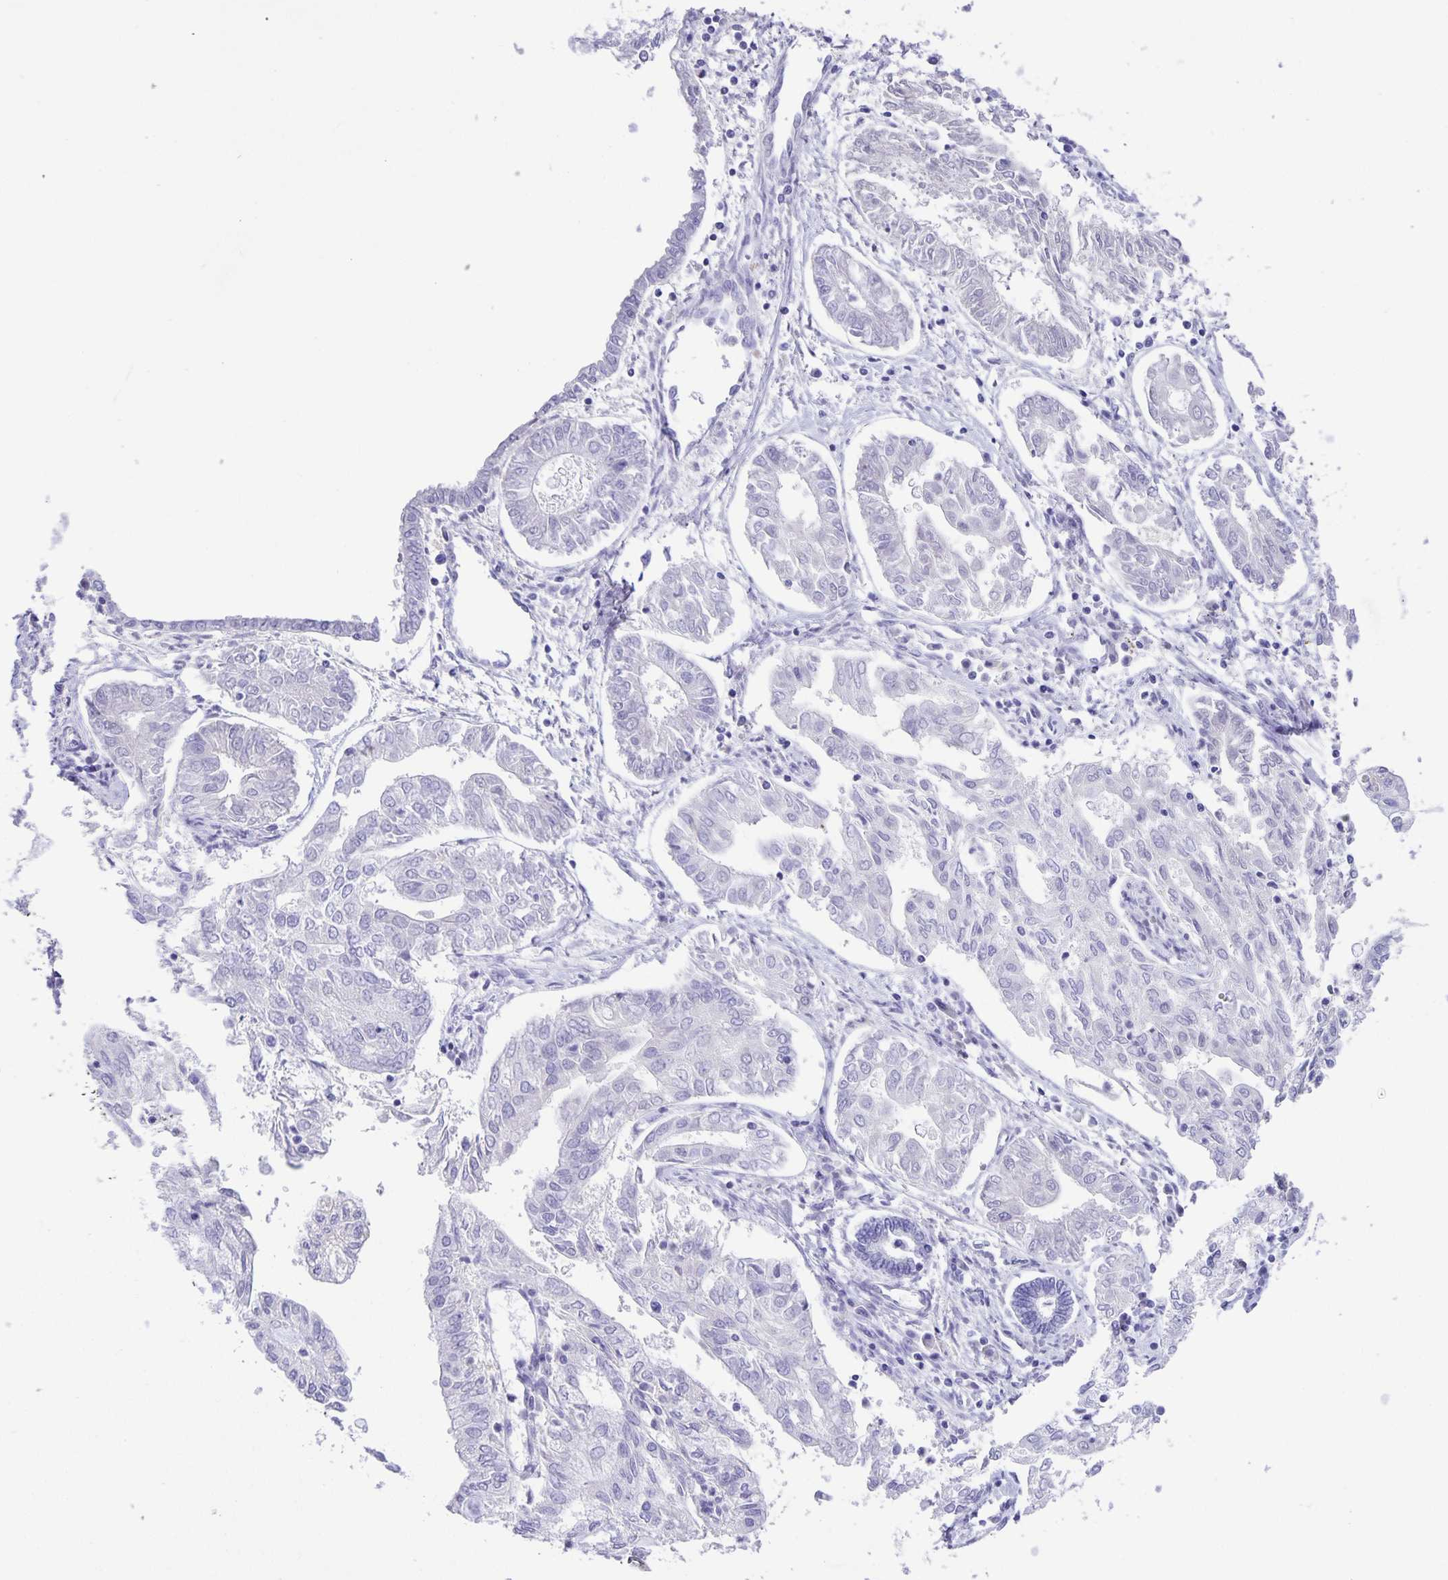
{"staining": {"intensity": "negative", "quantity": "none", "location": "none"}, "tissue": "endometrial cancer", "cell_type": "Tumor cells", "image_type": "cancer", "snomed": [{"axis": "morphology", "description": "Adenocarcinoma, NOS"}, {"axis": "topography", "description": "Endometrium"}], "caption": "Histopathology image shows no protein expression in tumor cells of adenocarcinoma (endometrial) tissue.", "gene": "UBQLN3", "patient": {"sex": "female", "age": 68}}